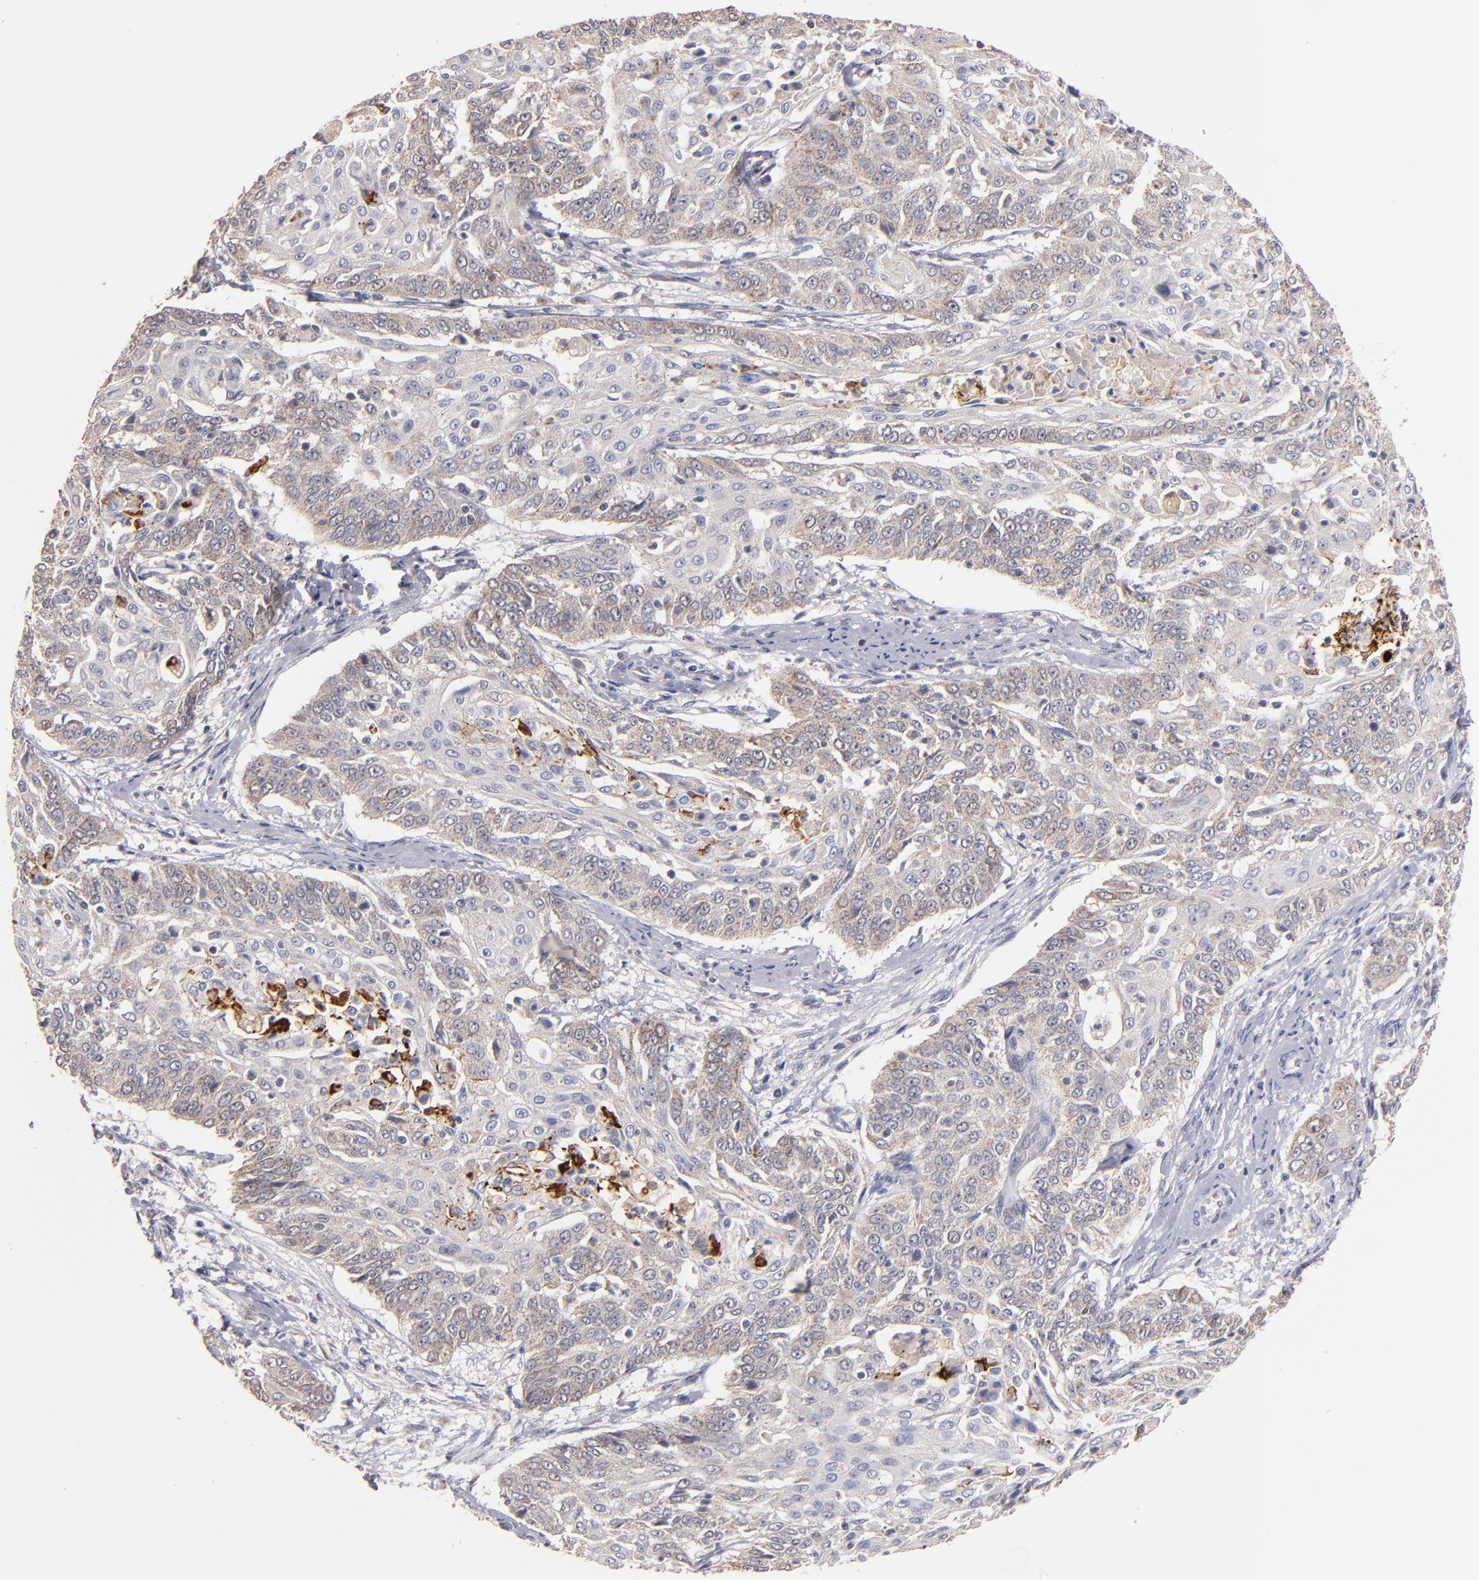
{"staining": {"intensity": "weak", "quantity": ">75%", "location": "cytoplasmic/membranous"}, "tissue": "cervical cancer", "cell_type": "Tumor cells", "image_type": "cancer", "snomed": [{"axis": "morphology", "description": "Squamous cell carcinoma, NOS"}, {"axis": "topography", "description": "Cervix"}], "caption": "DAB (3,3'-diaminobenzidine) immunohistochemical staining of human cervical cancer displays weak cytoplasmic/membranous protein positivity in approximately >75% of tumor cells.", "gene": "DIABLO", "patient": {"sex": "female", "age": 64}}